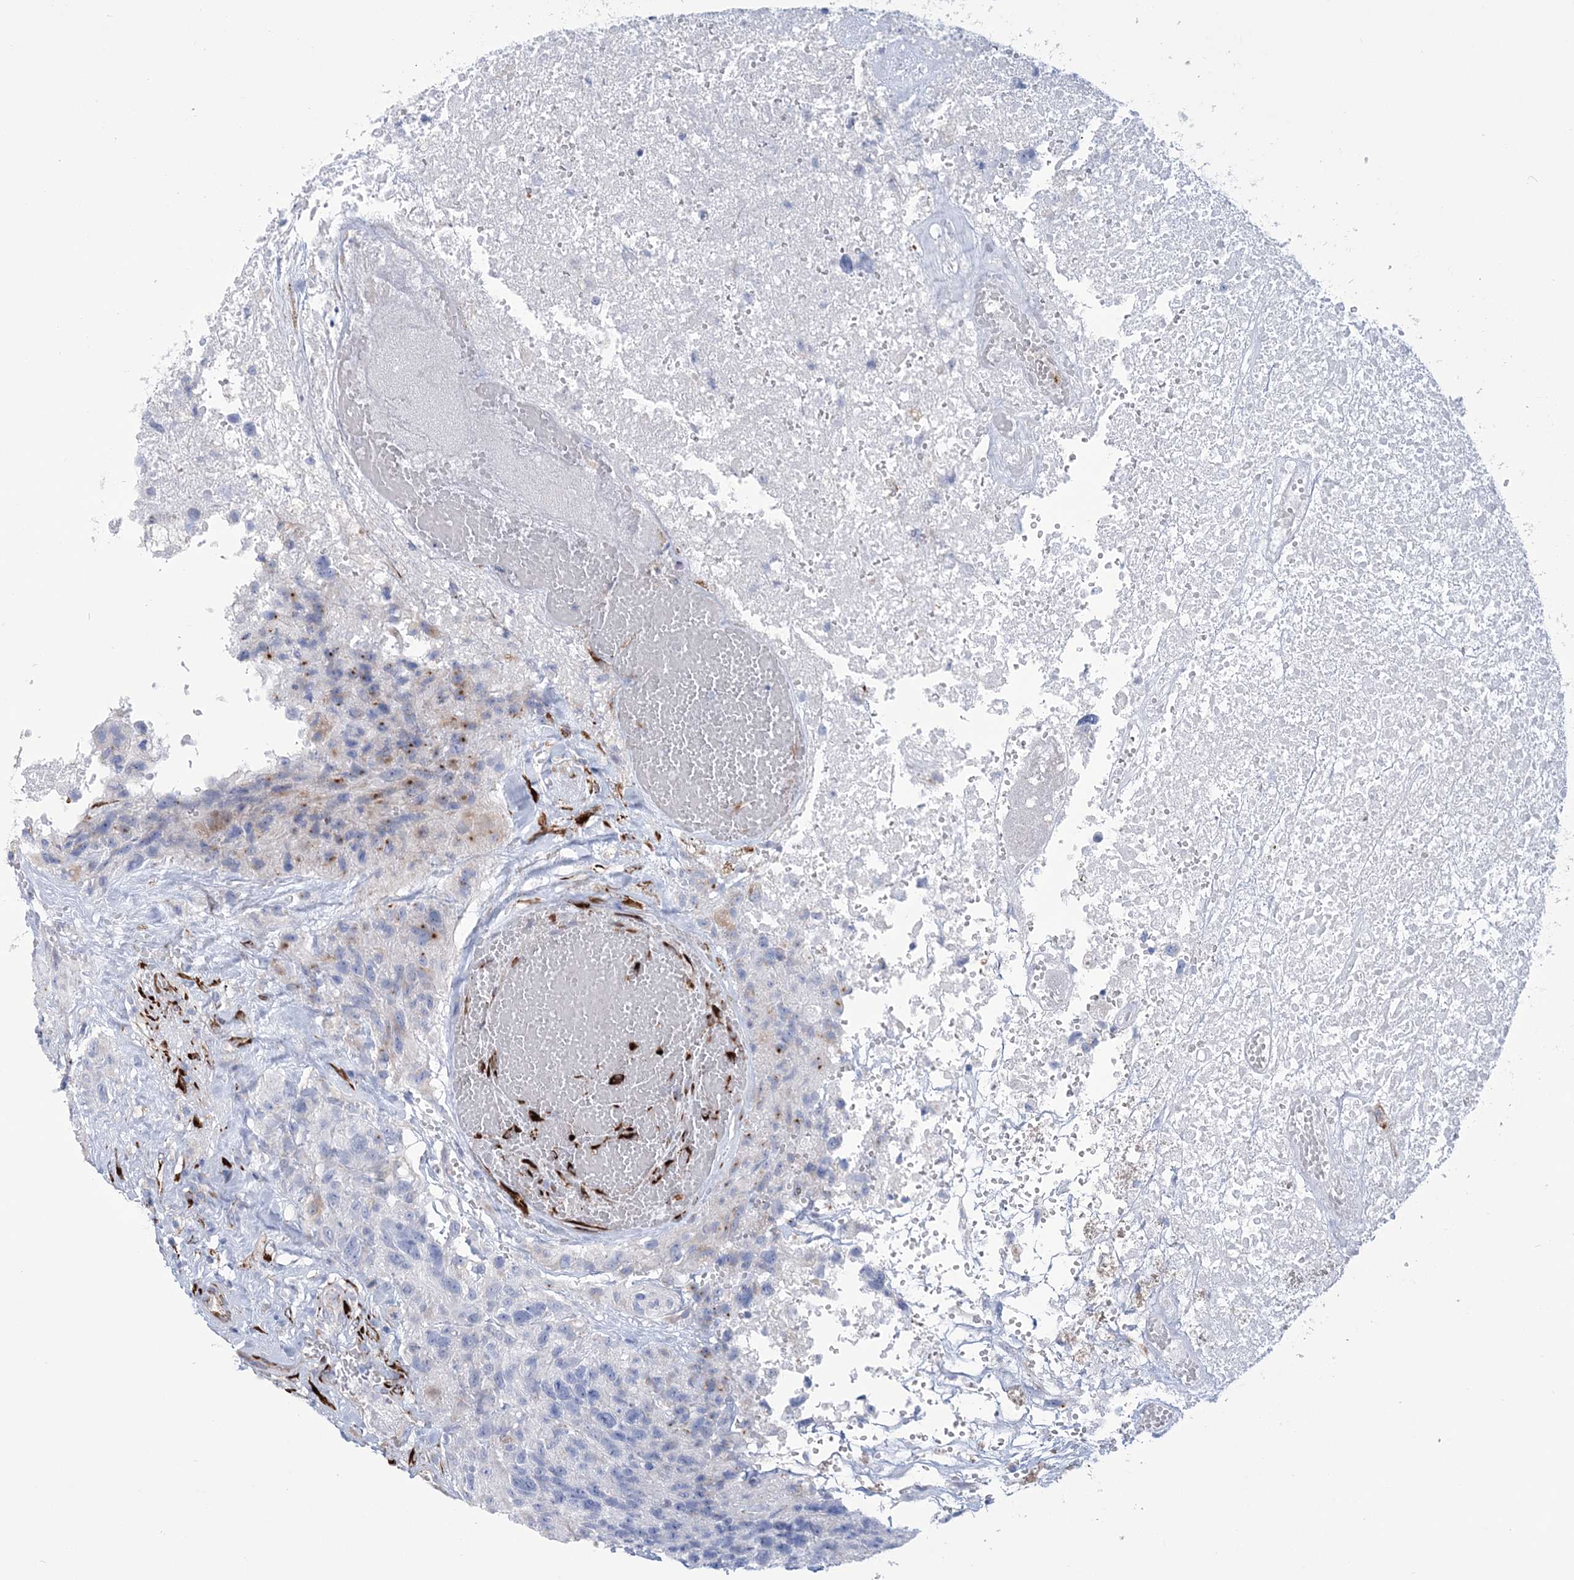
{"staining": {"intensity": "negative", "quantity": "none", "location": "none"}, "tissue": "glioma", "cell_type": "Tumor cells", "image_type": "cancer", "snomed": [{"axis": "morphology", "description": "Glioma, malignant, High grade"}, {"axis": "topography", "description": "Brain"}], "caption": "The immunohistochemistry (IHC) photomicrograph has no significant staining in tumor cells of glioma tissue.", "gene": "RAB11FIP5", "patient": {"sex": "male", "age": 69}}